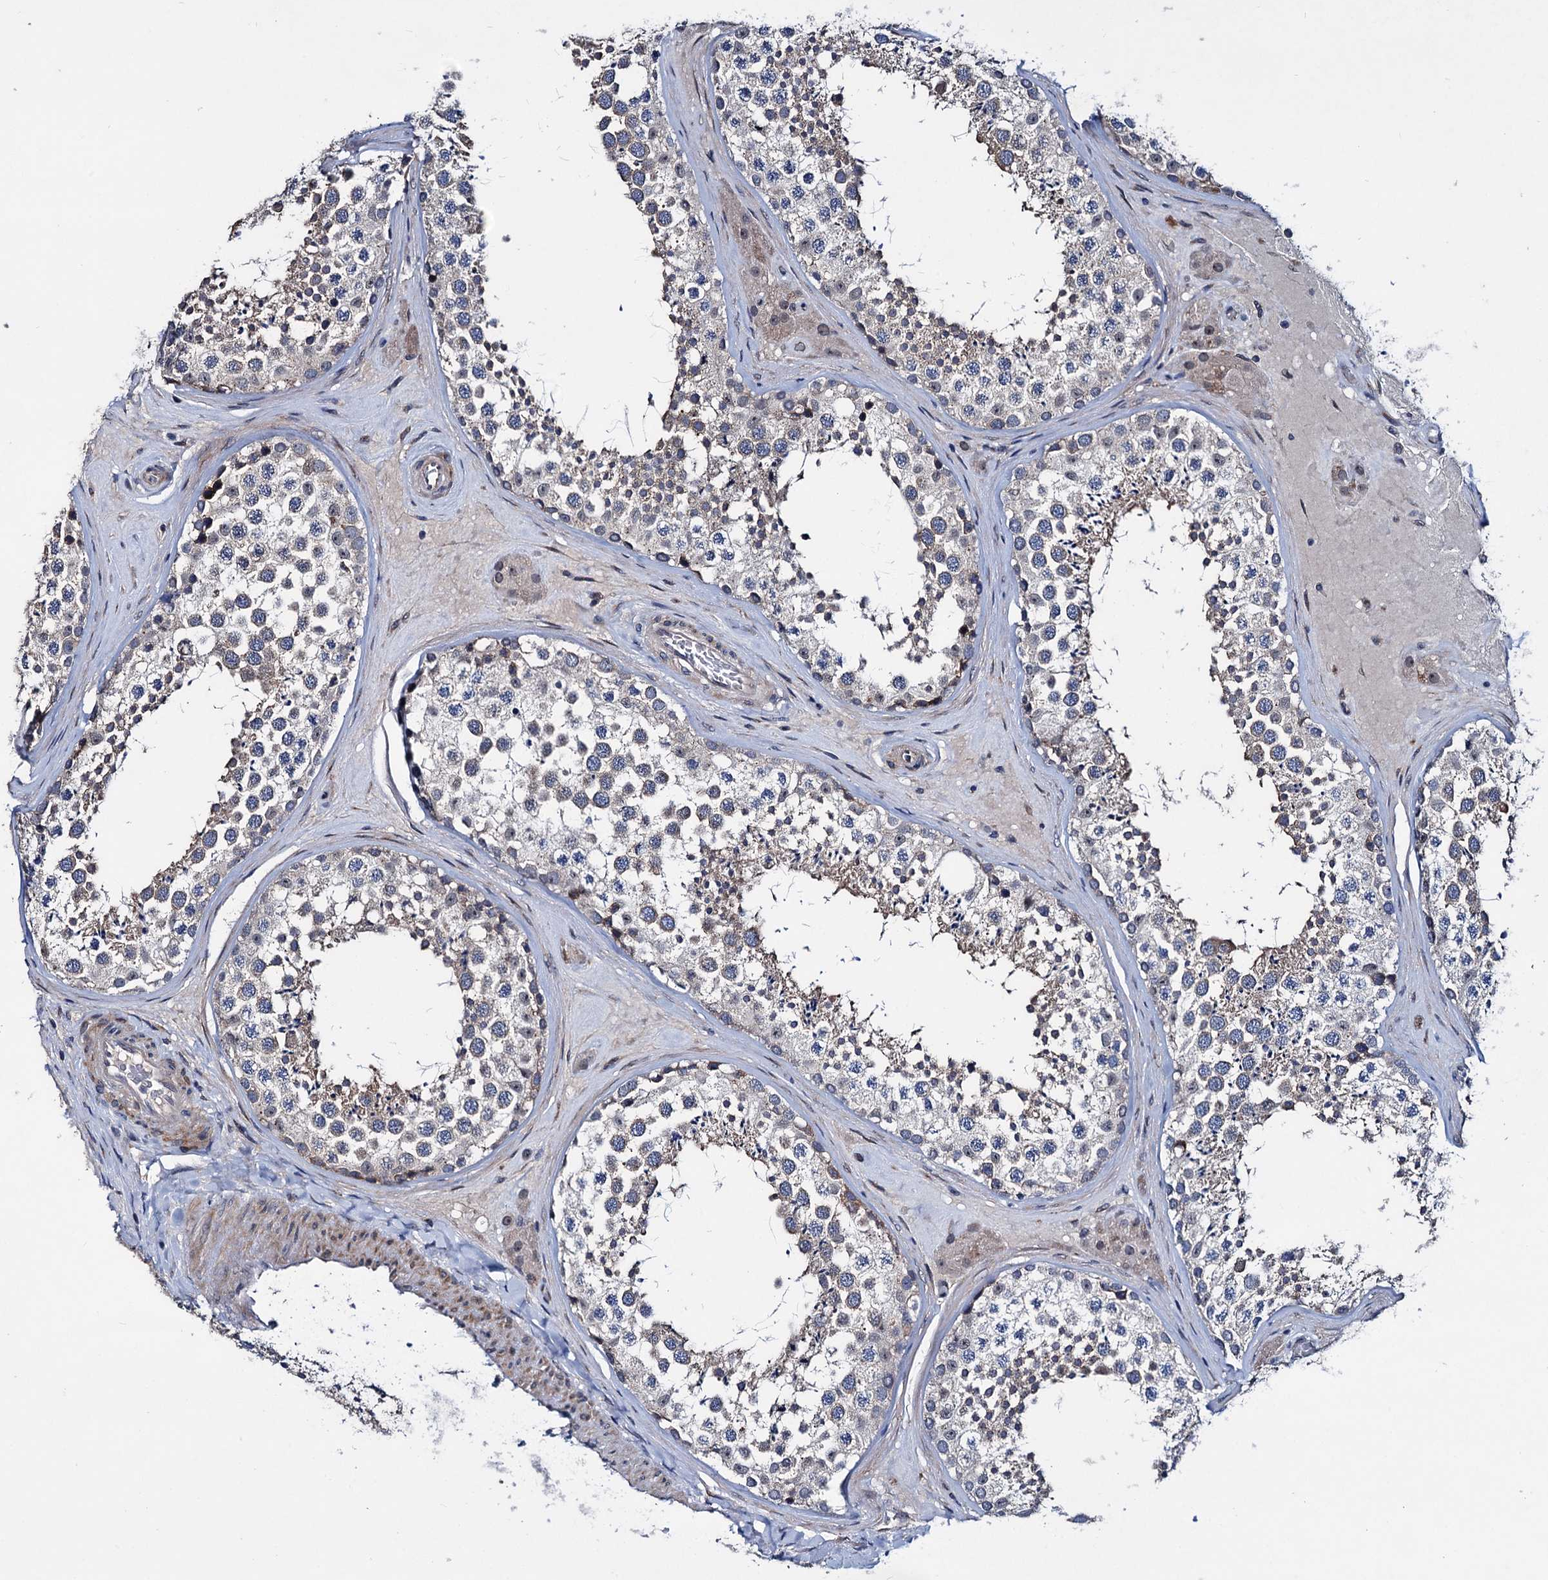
{"staining": {"intensity": "moderate", "quantity": "<25%", "location": "cytoplasmic/membranous"}, "tissue": "testis", "cell_type": "Cells in seminiferous ducts", "image_type": "normal", "snomed": [{"axis": "morphology", "description": "Normal tissue, NOS"}, {"axis": "topography", "description": "Testis"}], "caption": "Immunohistochemical staining of unremarkable testis exhibits <25% levels of moderate cytoplasmic/membranous protein expression in about <25% of cells in seminiferous ducts.", "gene": "EYA4", "patient": {"sex": "male", "age": 46}}